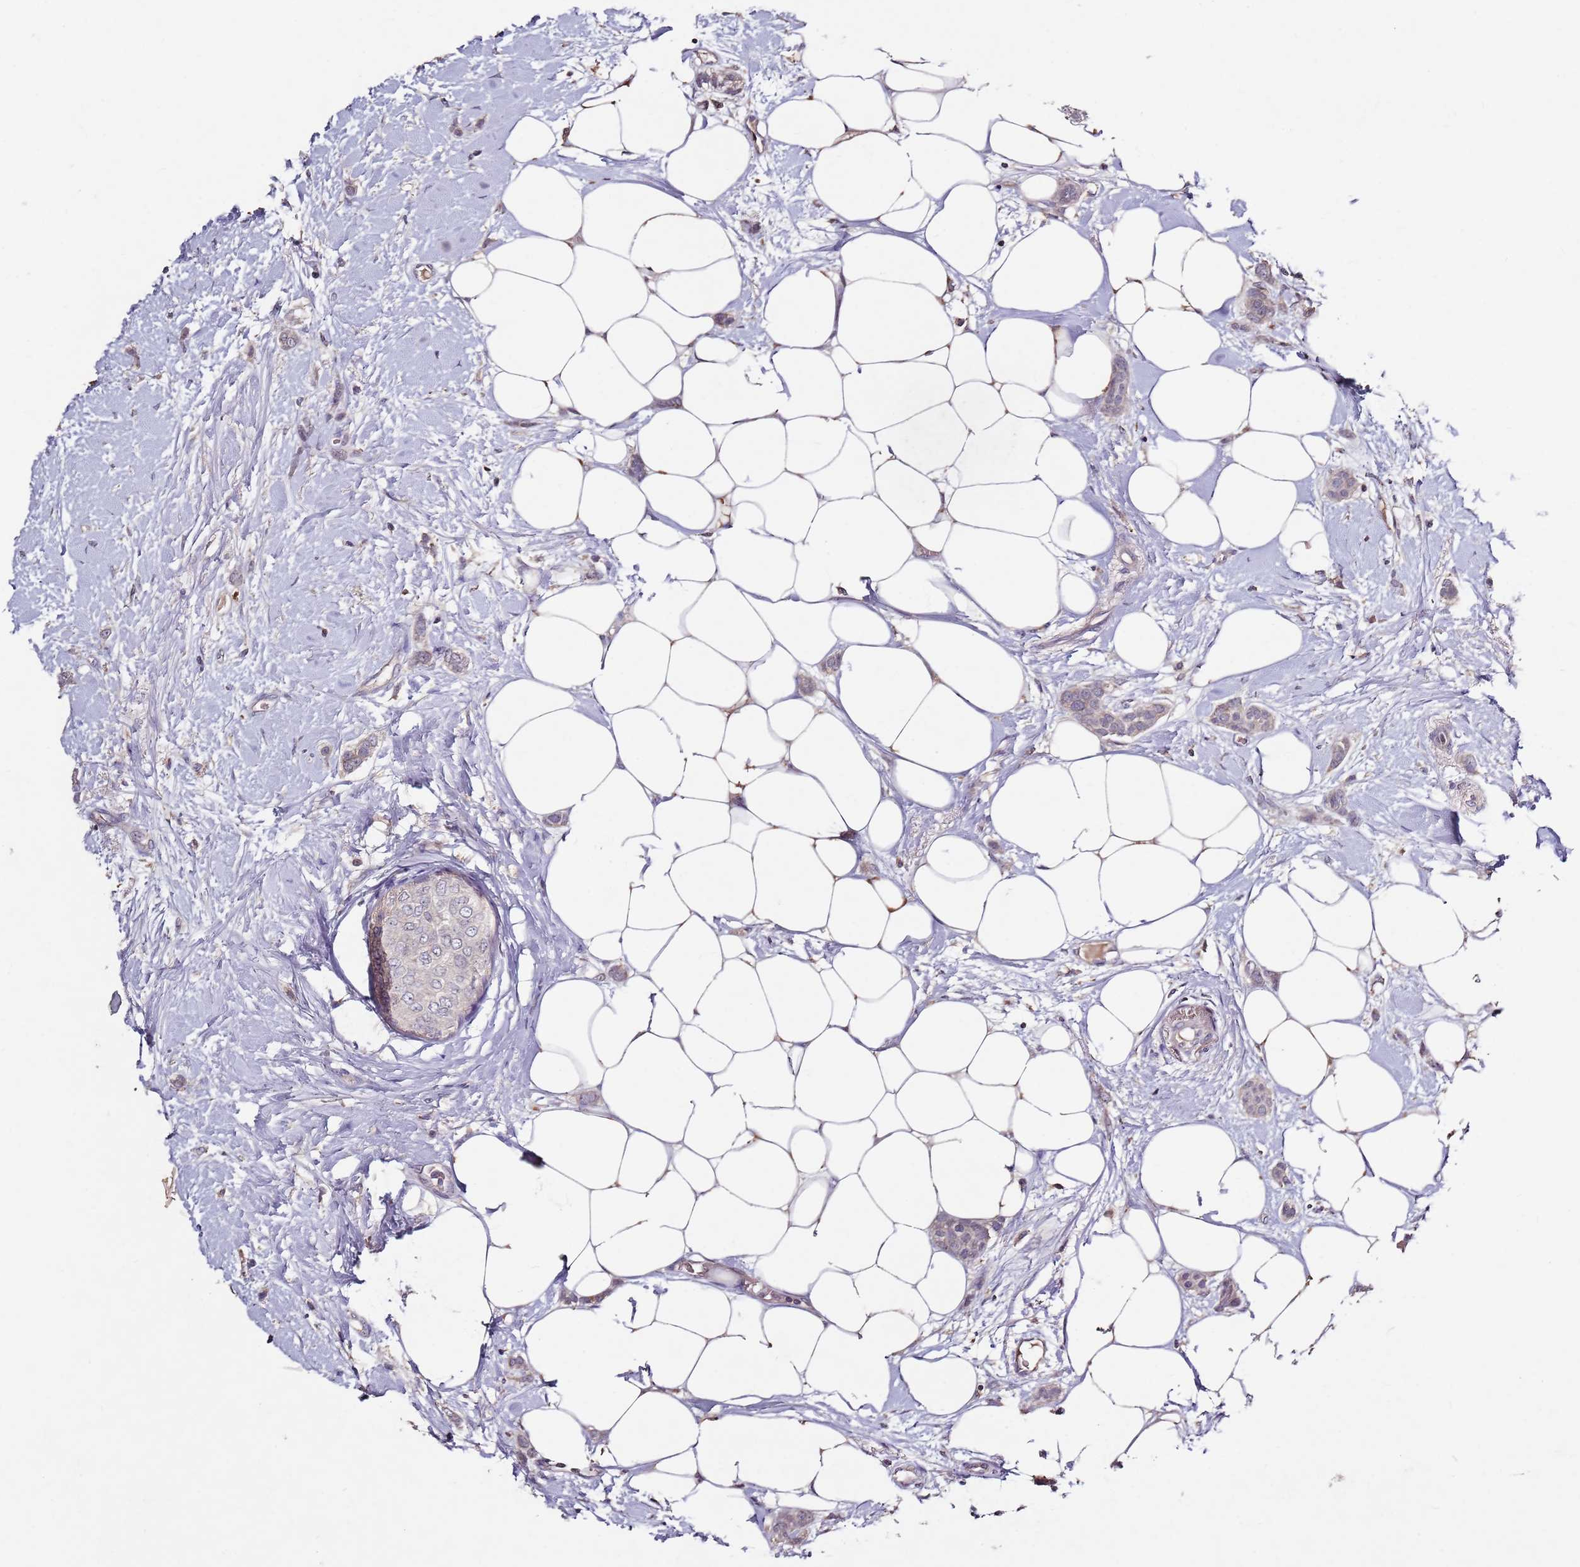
{"staining": {"intensity": "negative", "quantity": "none", "location": "none"}, "tissue": "breast cancer", "cell_type": "Tumor cells", "image_type": "cancer", "snomed": [{"axis": "morphology", "description": "Duct carcinoma"}, {"axis": "topography", "description": "Breast"}], "caption": "A photomicrograph of human invasive ductal carcinoma (breast) is negative for staining in tumor cells.", "gene": "NRDE2", "patient": {"sex": "female", "age": 72}}